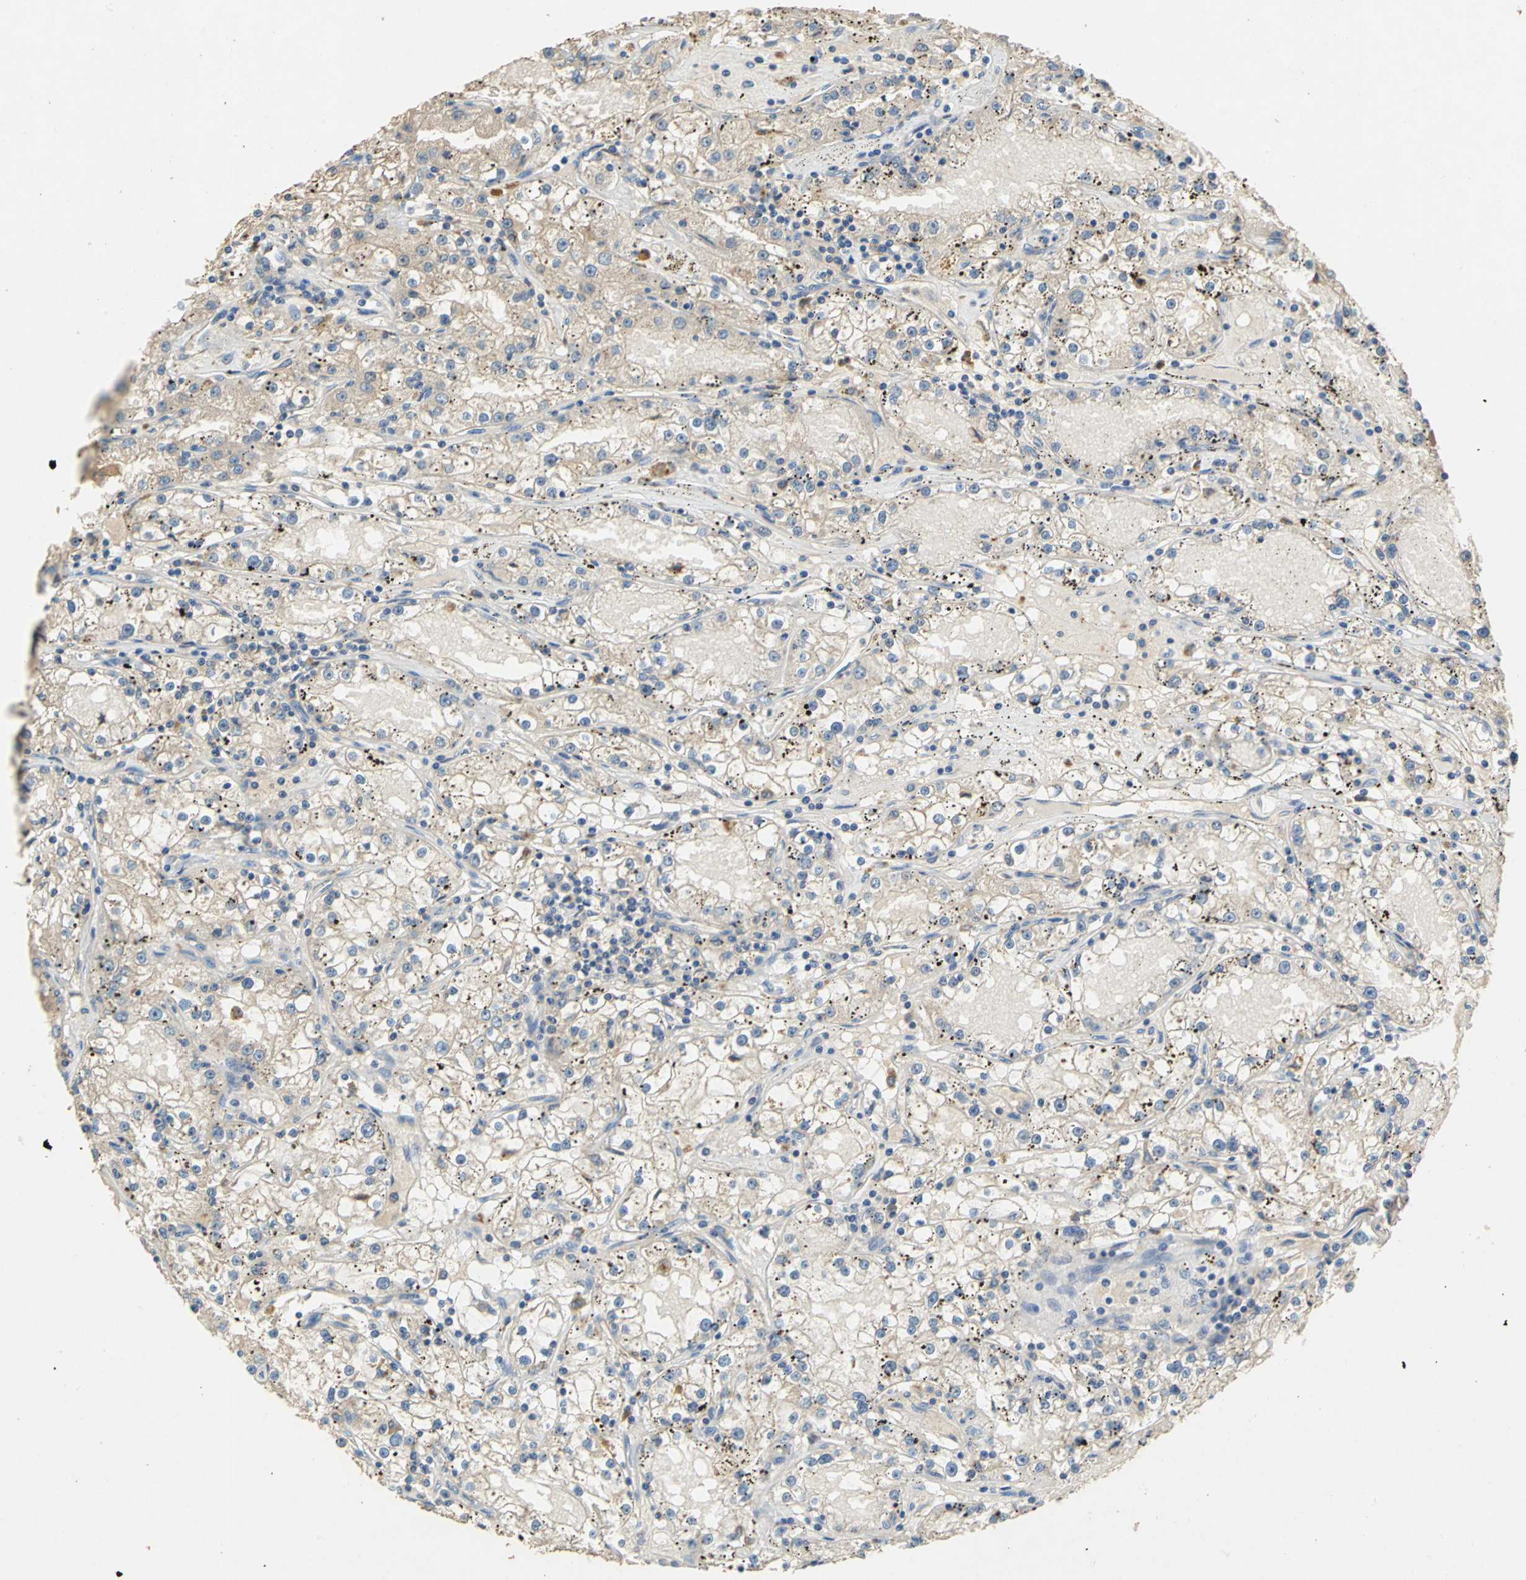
{"staining": {"intensity": "weak", "quantity": ">75%", "location": "cytoplasmic/membranous"}, "tissue": "renal cancer", "cell_type": "Tumor cells", "image_type": "cancer", "snomed": [{"axis": "morphology", "description": "Adenocarcinoma, NOS"}, {"axis": "topography", "description": "Kidney"}], "caption": "A brown stain shows weak cytoplasmic/membranous expression of a protein in human renal adenocarcinoma tumor cells.", "gene": "ADAMTS5", "patient": {"sex": "male", "age": 56}}